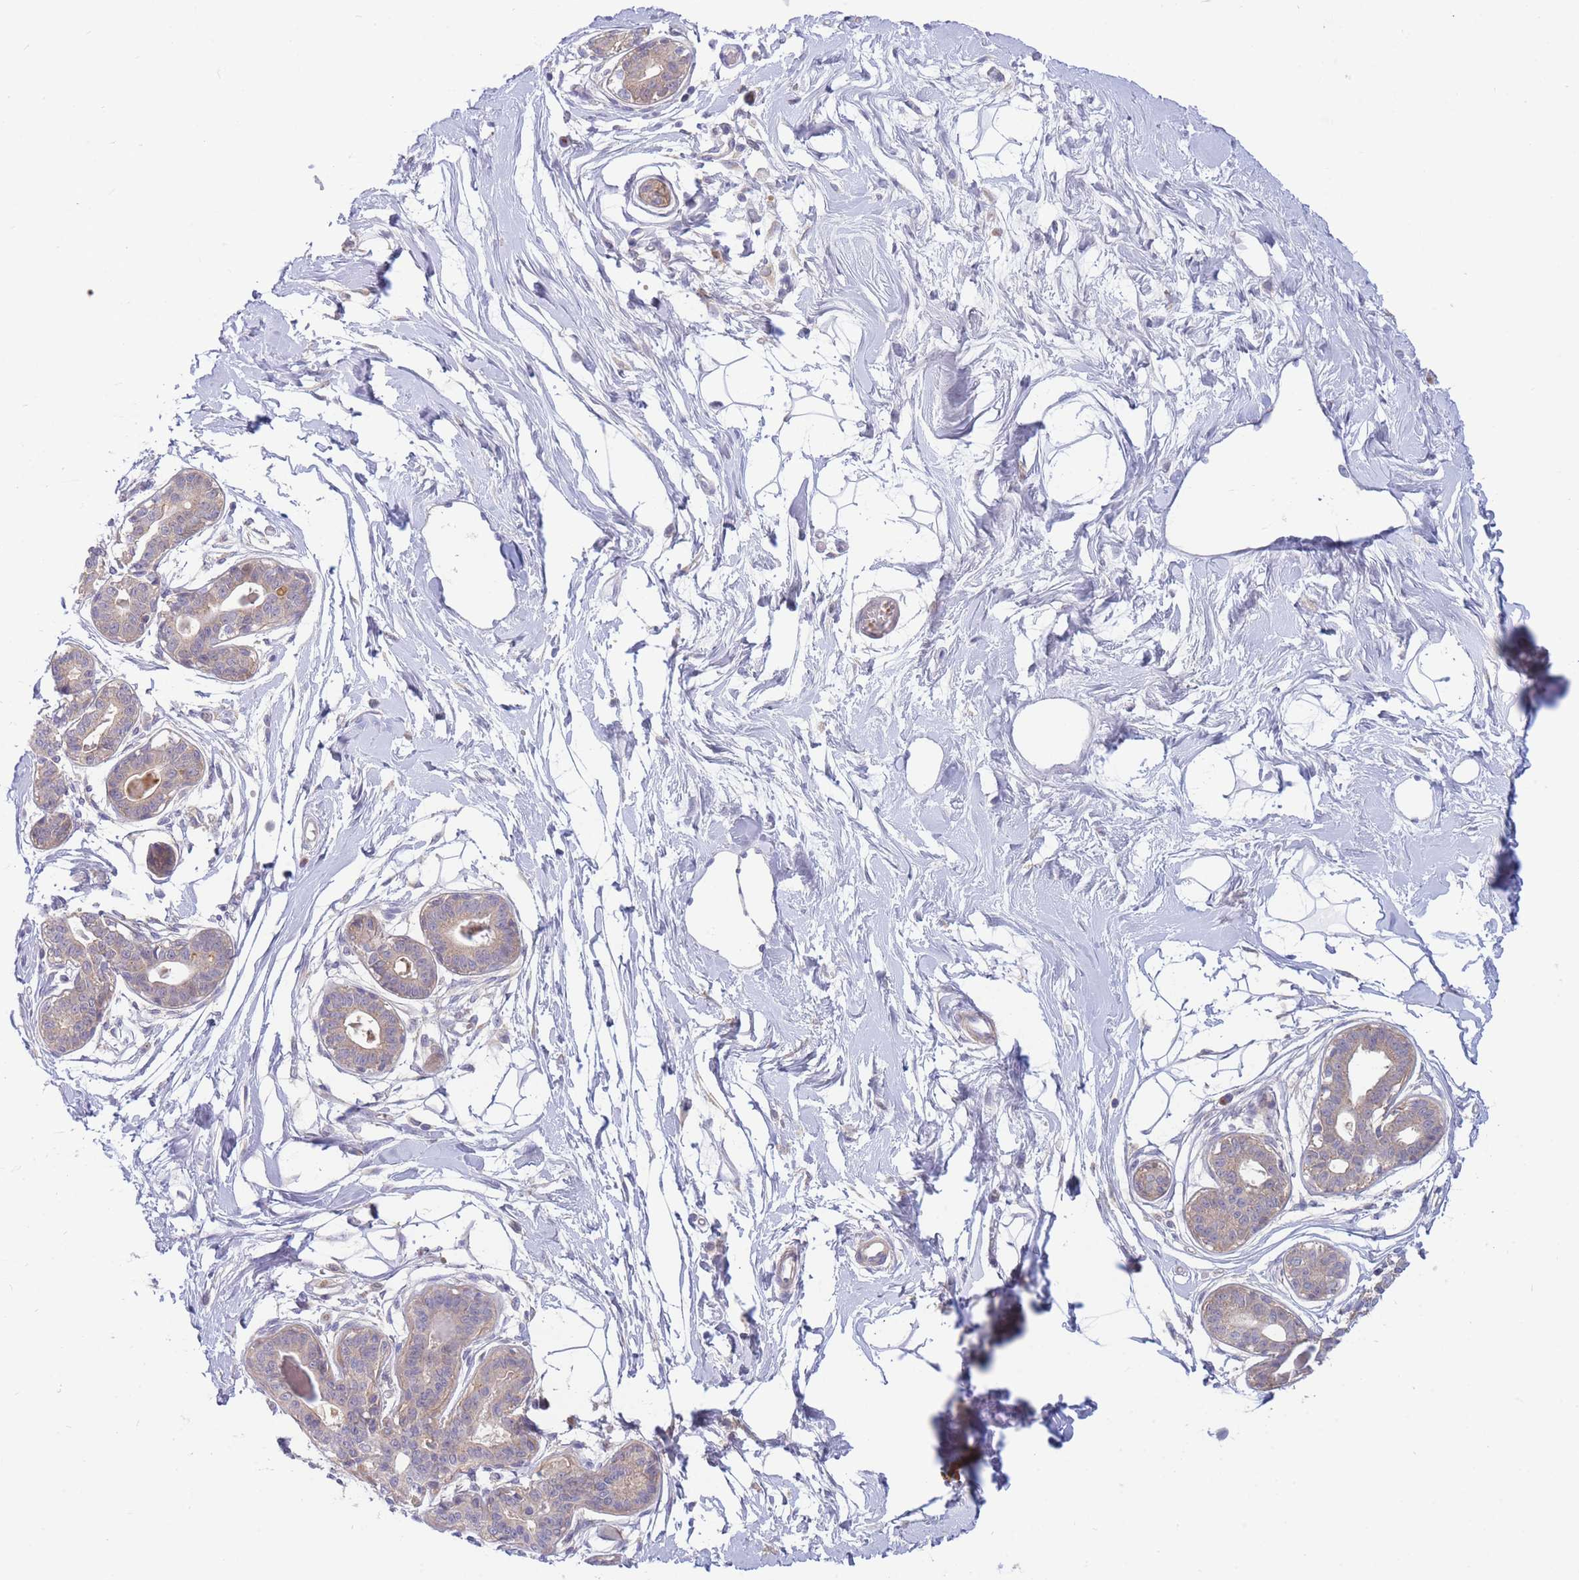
{"staining": {"intensity": "negative", "quantity": "none", "location": "none"}, "tissue": "breast", "cell_type": "Adipocytes", "image_type": "normal", "snomed": [{"axis": "morphology", "description": "Normal tissue, NOS"}, {"axis": "topography", "description": "Breast"}], "caption": "There is no significant staining in adipocytes of breast. (DAB (3,3'-diaminobenzidine) immunohistochemistry visualized using brightfield microscopy, high magnification).", "gene": "APOL4", "patient": {"sex": "female", "age": 45}}